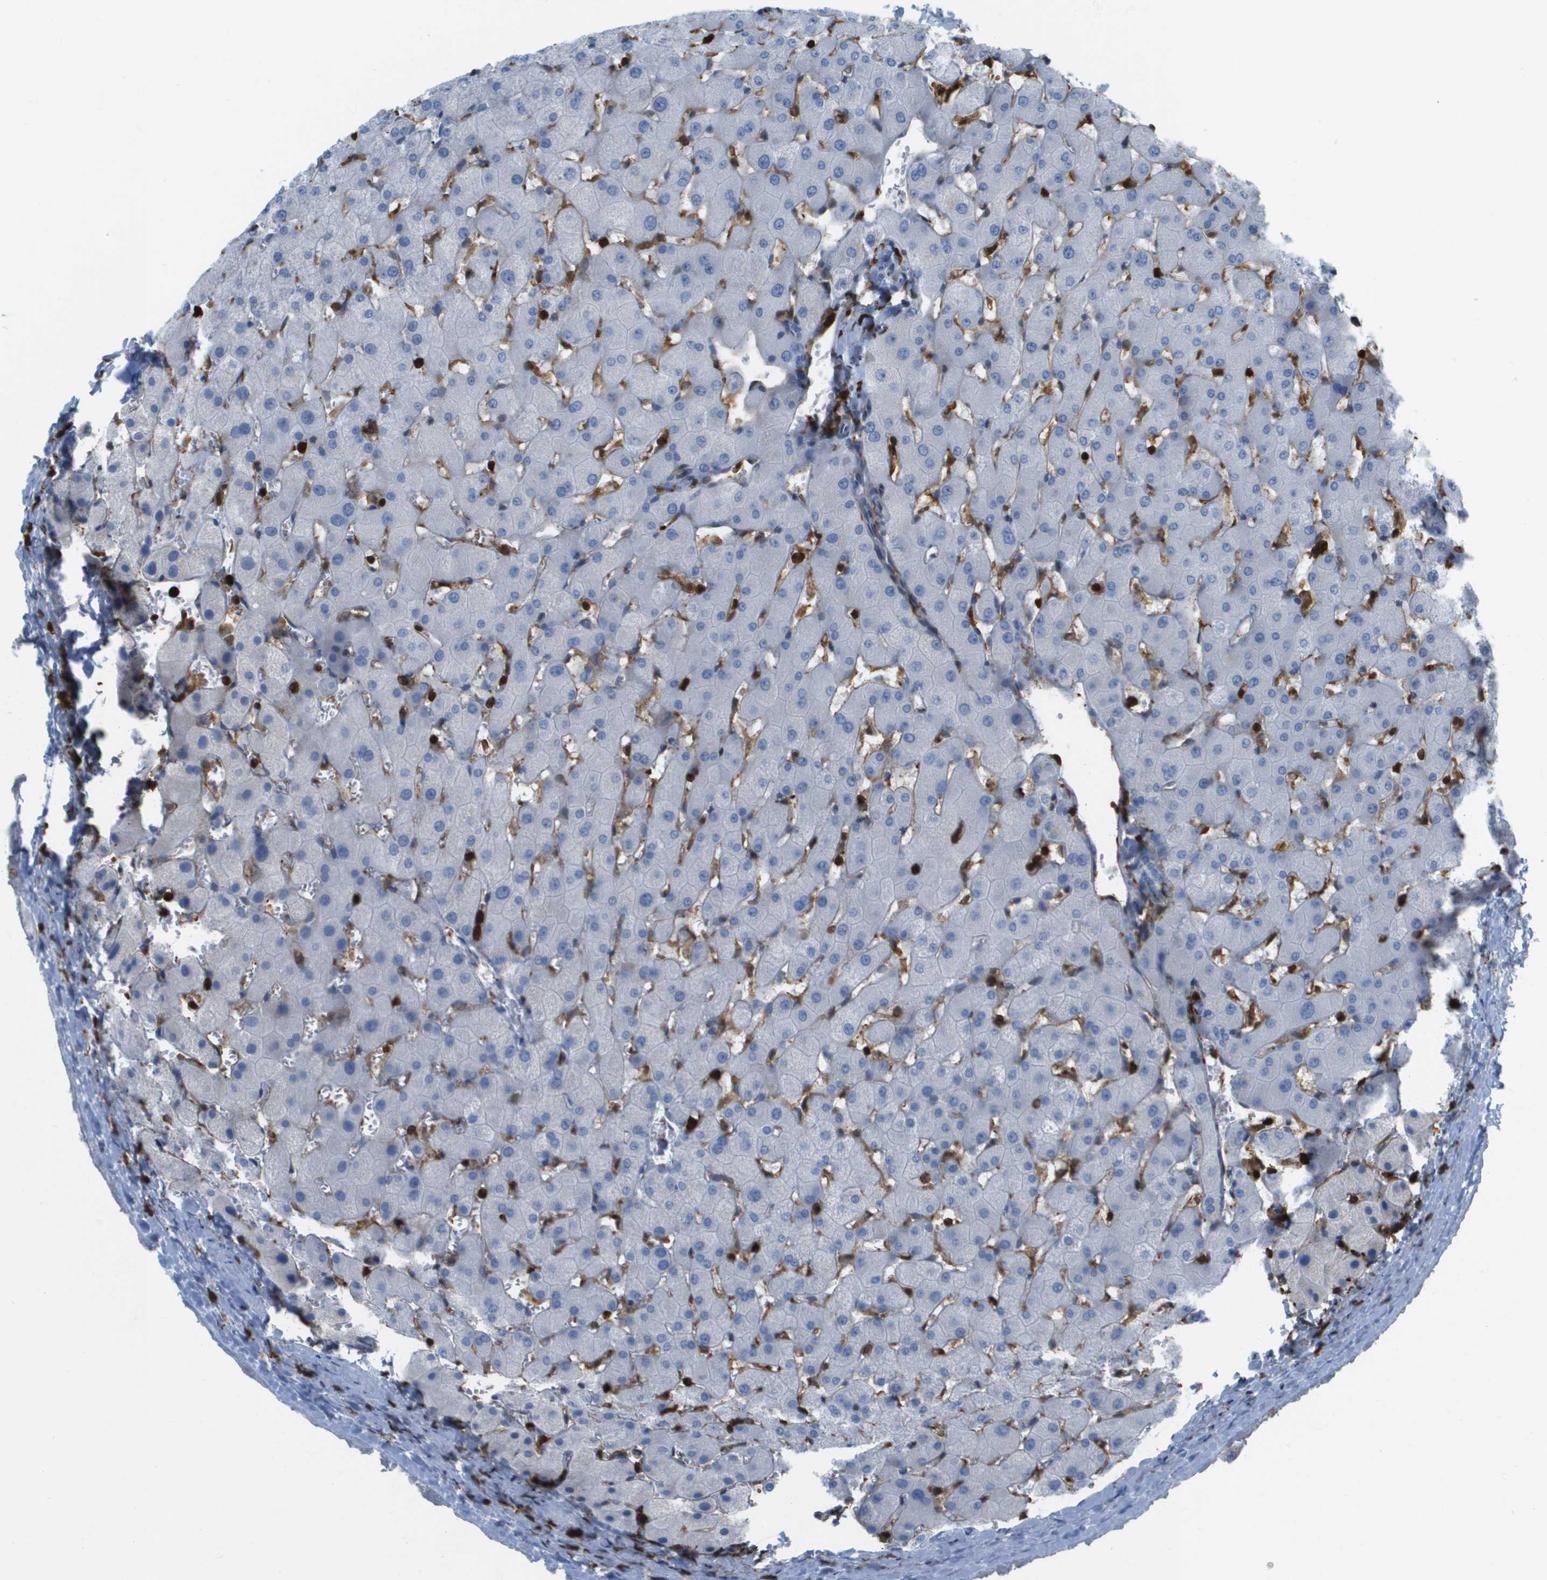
{"staining": {"intensity": "negative", "quantity": "none", "location": "none"}, "tissue": "liver", "cell_type": "Cholangiocytes", "image_type": "normal", "snomed": [{"axis": "morphology", "description": "Normal tissue, NOS"}, {"axis": "topography", "description": "Liver"}], "caption": "The IHC micrograph has no significant positivity in cholangiocytes of liver.", "gene": "DOCK5", "patient": {"sex": "female", "age": 63}}